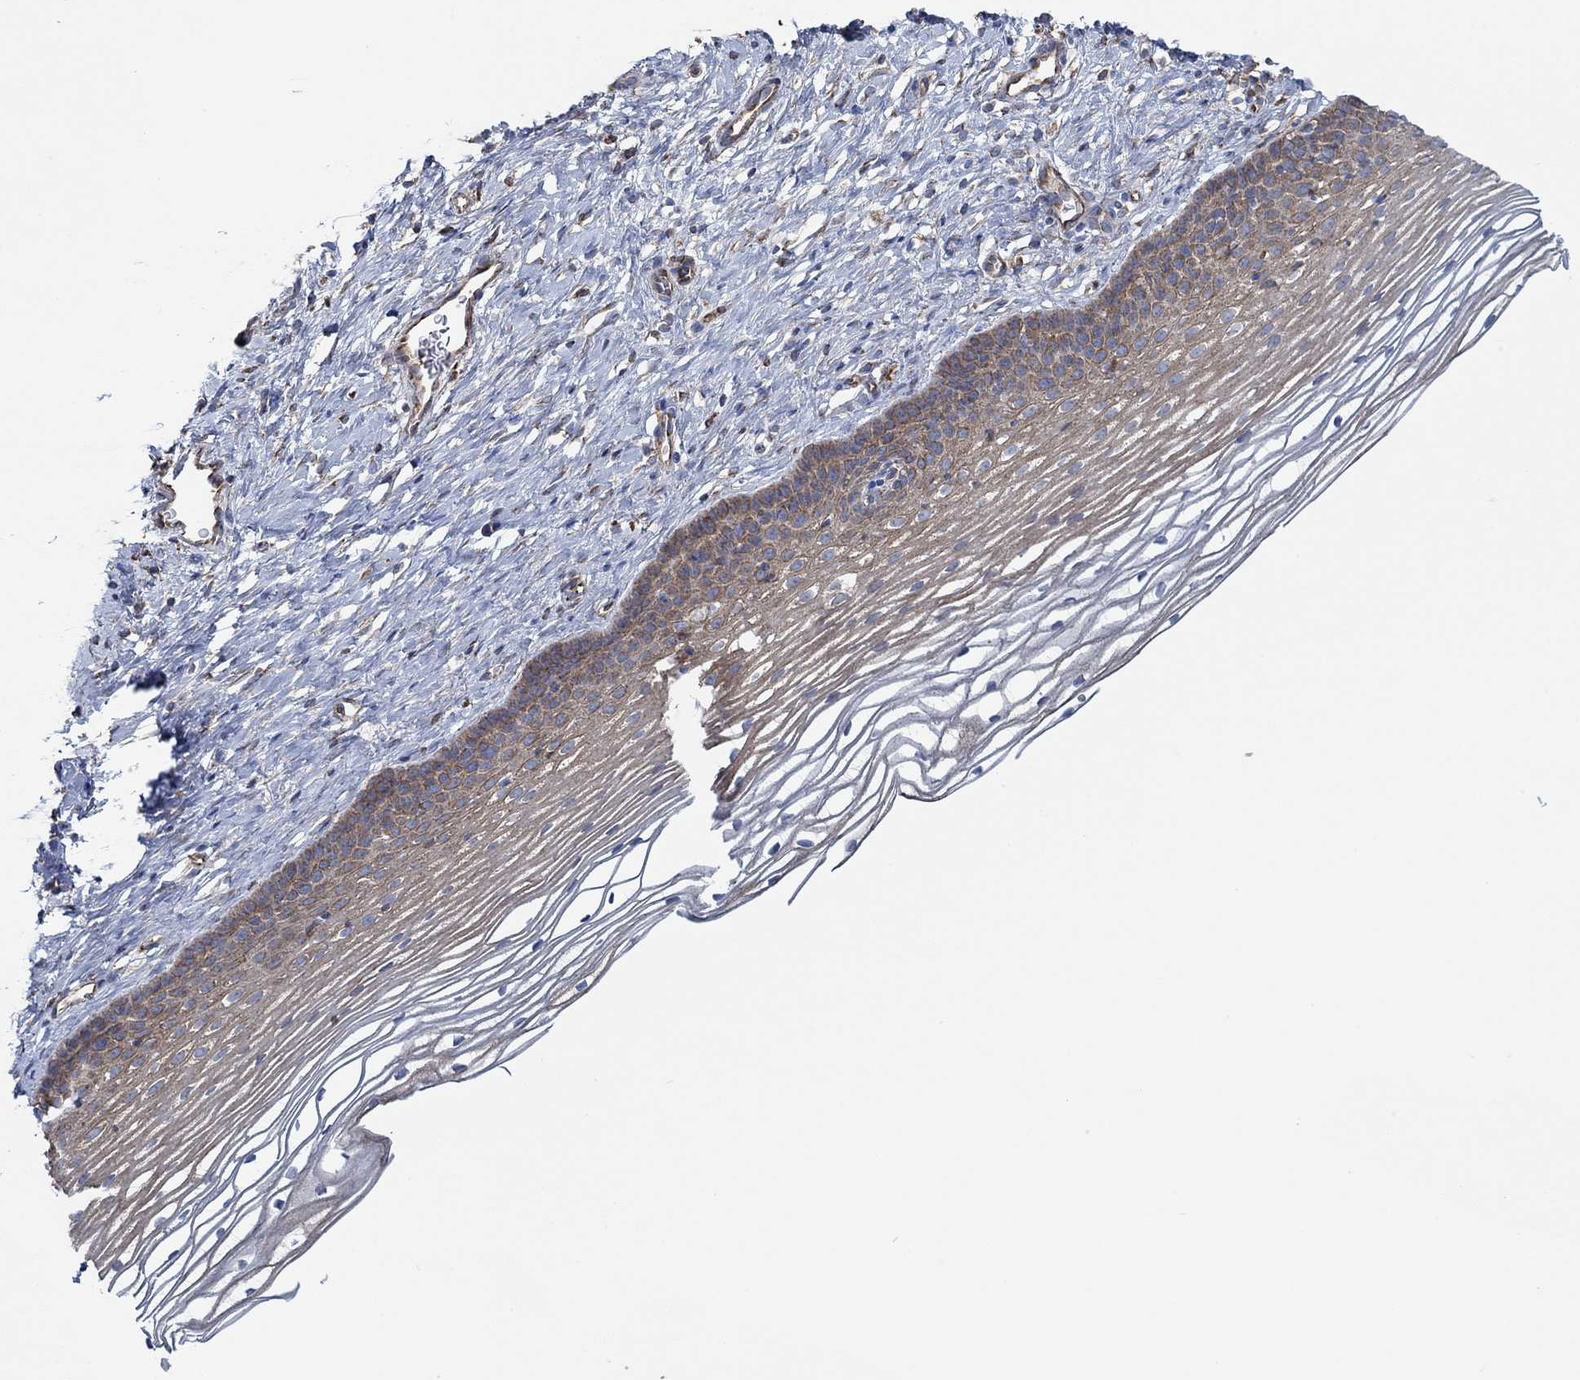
{"staining": {"intensity": "weak", "quantity": "25%-75%", "location": "cytoplasmic/membranous"}, "tissue": "cervix", "cell_type": "Squamous epithelial cells", "image_type": "normal", "snomed": [{"axis": "morphology", "description": "Normal tissue, NOS"}, {"axis": "topography", "description": "Cervix"}], "caption": "Squamous epithelial cells reveal low levels of weak cytoplasmic/membranous expression in about 25%-75% of cells in normal human cervix.", "gene": "STC2", "patient": {"sex": "female", "age": 39}}